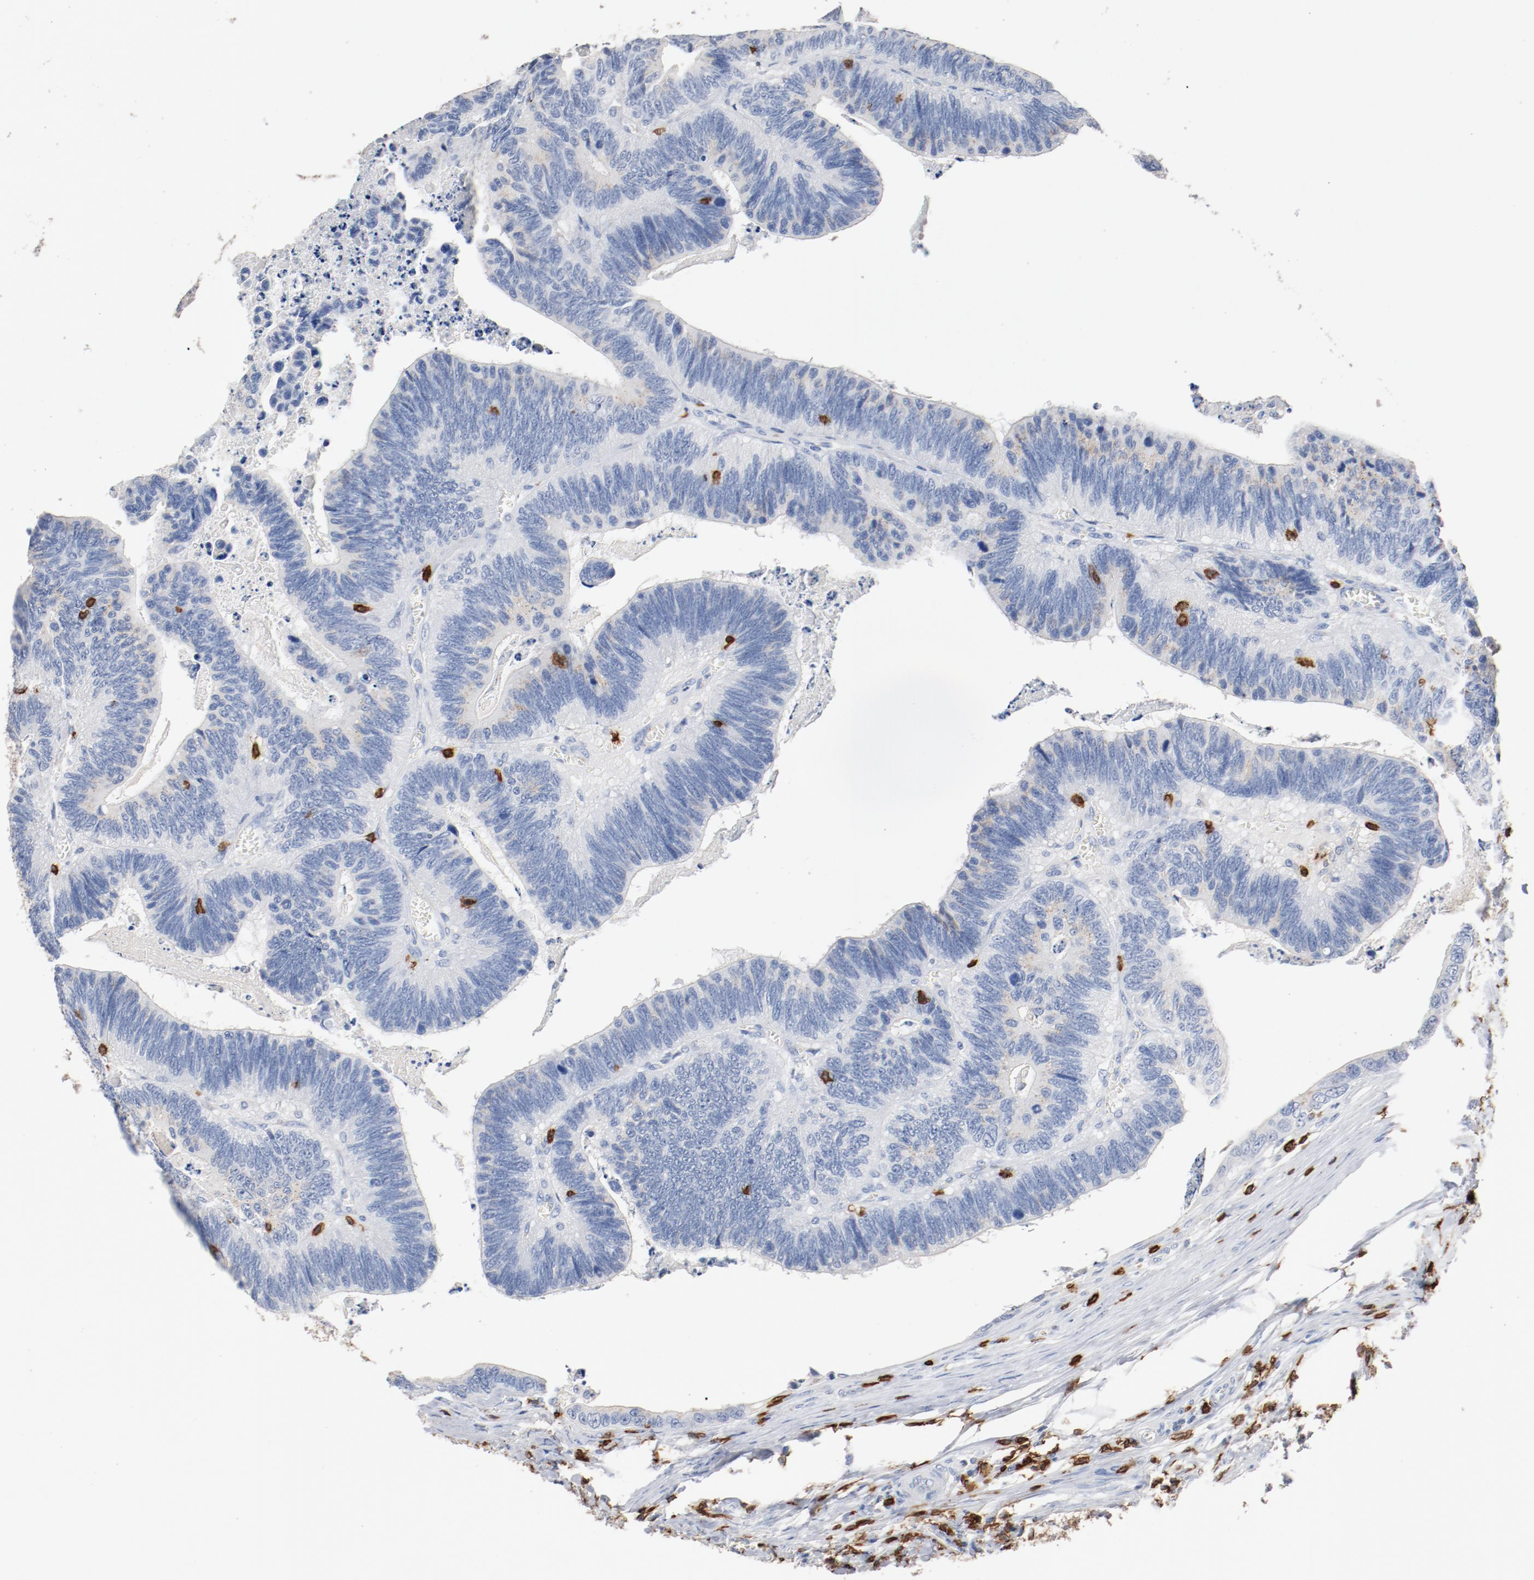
{"staining": {"intensity": "weak", "quantity": "<25%", "location": "cytoplasmic/membranous"}, "tissue": "colorectal cancer", "cell_type": "Tumor cells", "image_type": "cancer", "snomed": [{"axis": "morphology", "description": "Adenocarcinoma, NOS"}, {"axis": "topography", "description": "Colon"}], "caption": "Immunohistochemistry (IHC) image of colorectal cancer stained for a protein (brown), which reveals no expression in tumor cells. (Stains: DAB (3,3'-diaminobenzidine) immunohistochemistry with hematoxylin counter stain, Microscopy: brightfield microscopy at high magnification).", "gene": "CD247", "patient": {"sex": "male", "age": 72}}